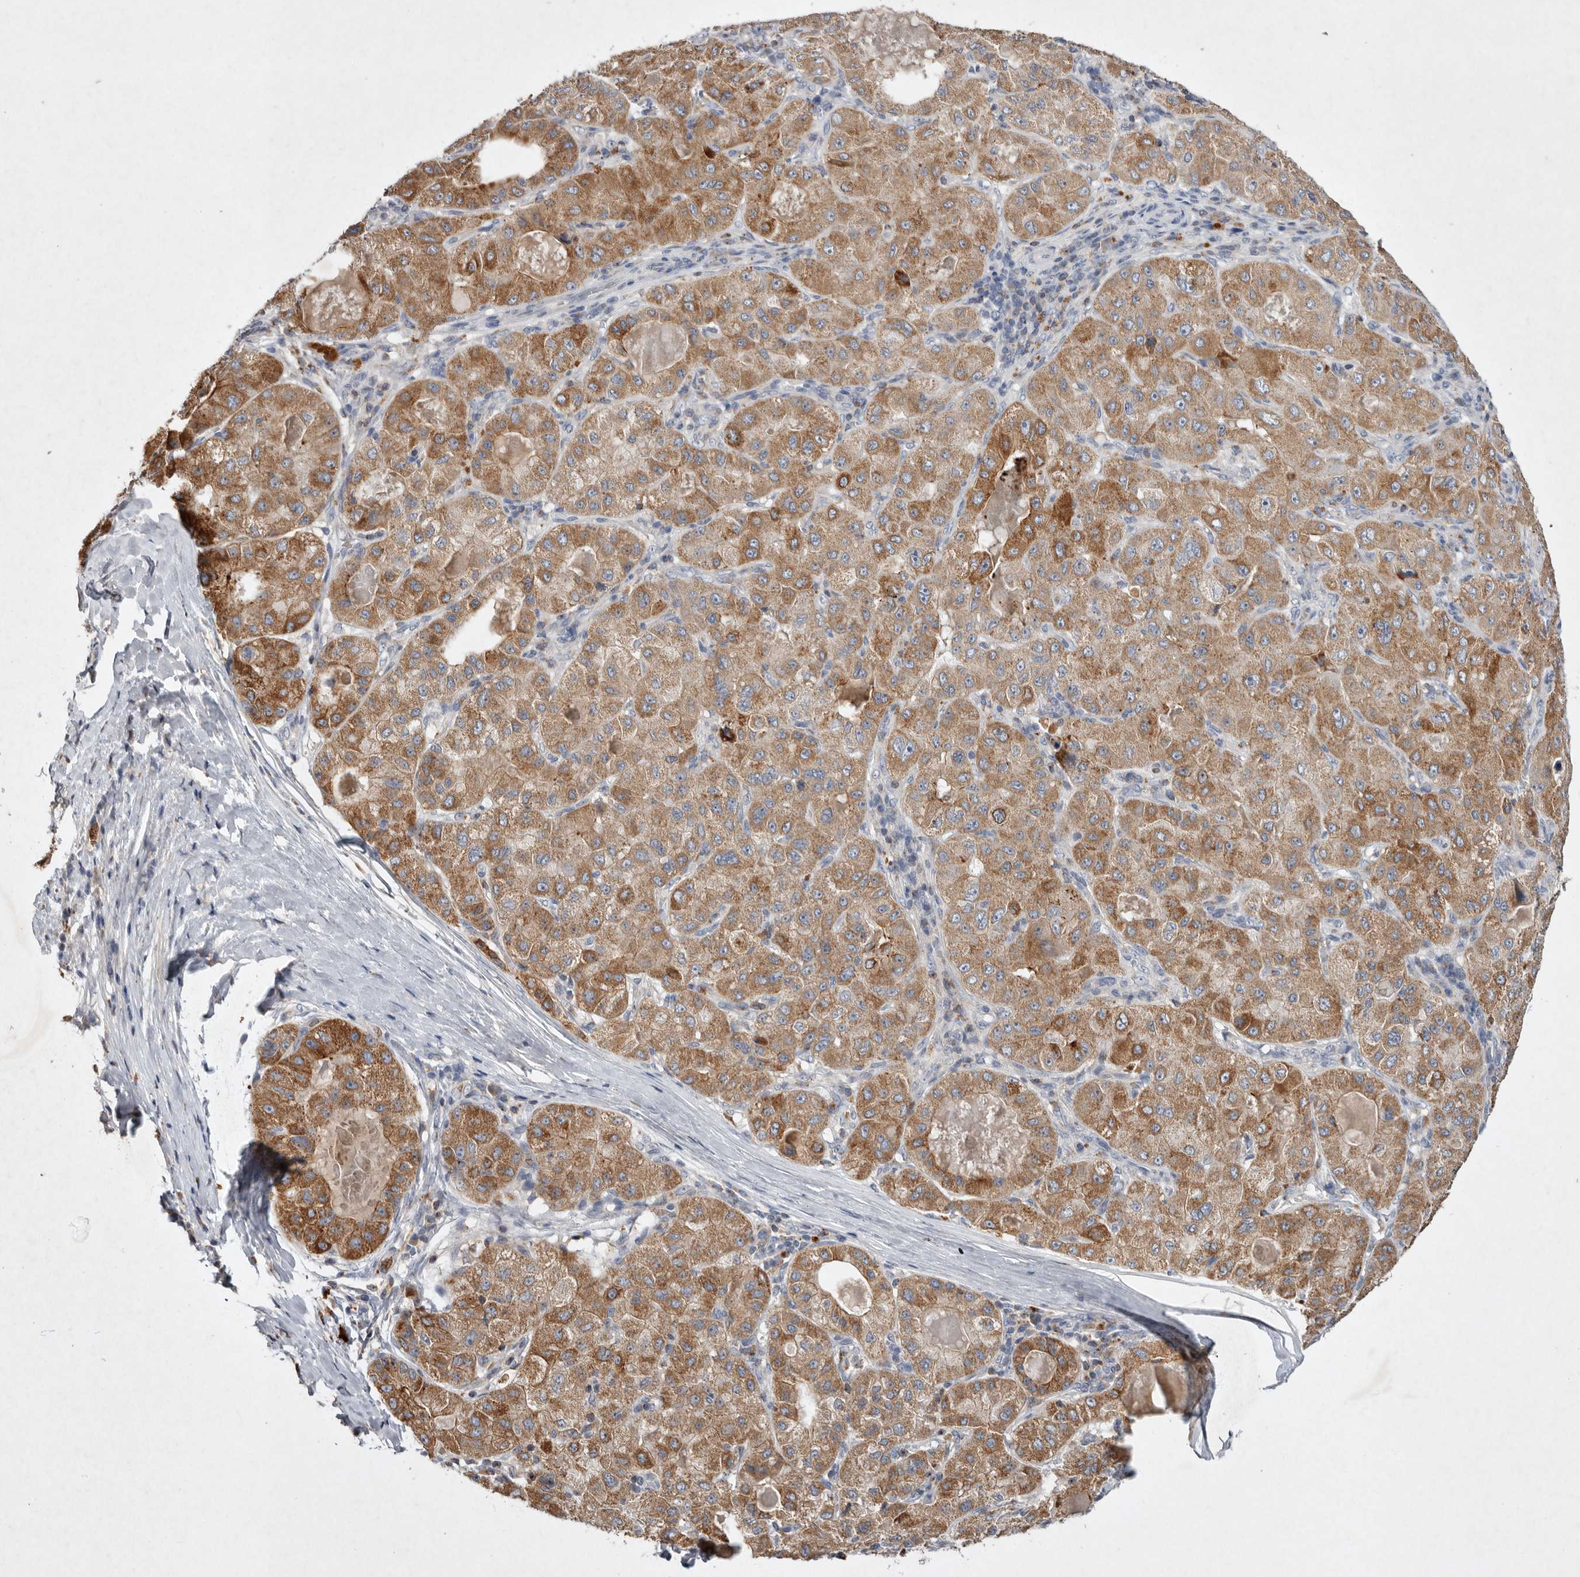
{"staining": {"intensity": "moderate", "quantity": ">75%", "location": "cytoplasmic/membranous"}, "tissue": "liver cancer", "cell_type": "Tumor cells", "image_type": "cancer", "snomed": [{"axis": "morphology", "description": "Carcinoma, Hepatocellular, NOS"}, {"axis": "topography", "description": "Liver"}], "caption": "A high-resolution image shows IHC staining of liver hepatocellular carcinoma, which exhibits moderate cytoplasmic/membranous expression in approximately >75% of tumor cells.", "gene": "TNFSF14", "patient": {"sex": "male", "age": 80}}